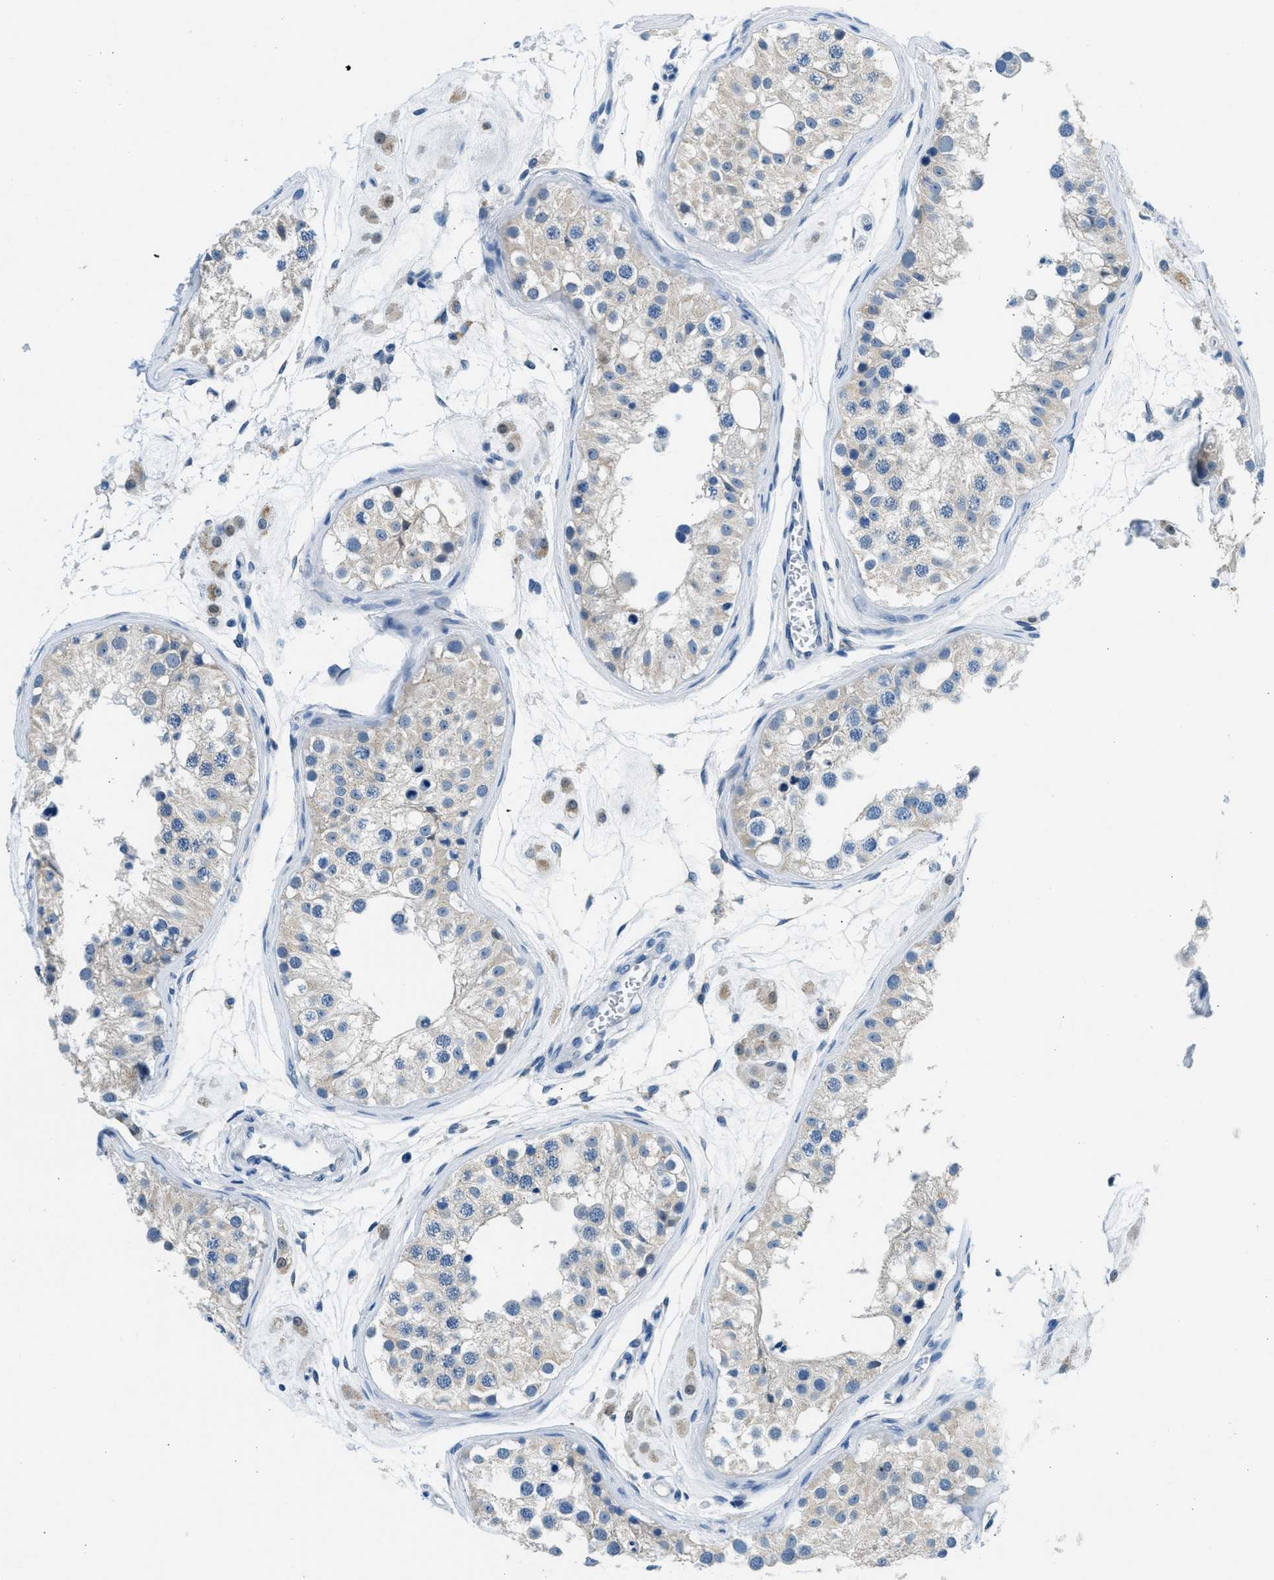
{"staining": {"intensity": "weak", "quantity": "<25%", "location": "cytoplasmic/membranous"}, "tissue": "testis", "cell_type": "Cells in seminiferous ducts", "image_type": "normal", "snomed": [{"axis": "morphology", "description": "Normal tissue, NOS"}, {"axis": "morphology", "description": "Adenocarcinoma, metastatic, NOS"}, {"axis": "topography", "description": "Testis"}], "caption": "Photomicrograph shows no significant protein staining in cells in seminiferous ducts of normal testis.", "gene": "CLDN18", "patient": {"sex": "male", "age": 26}}